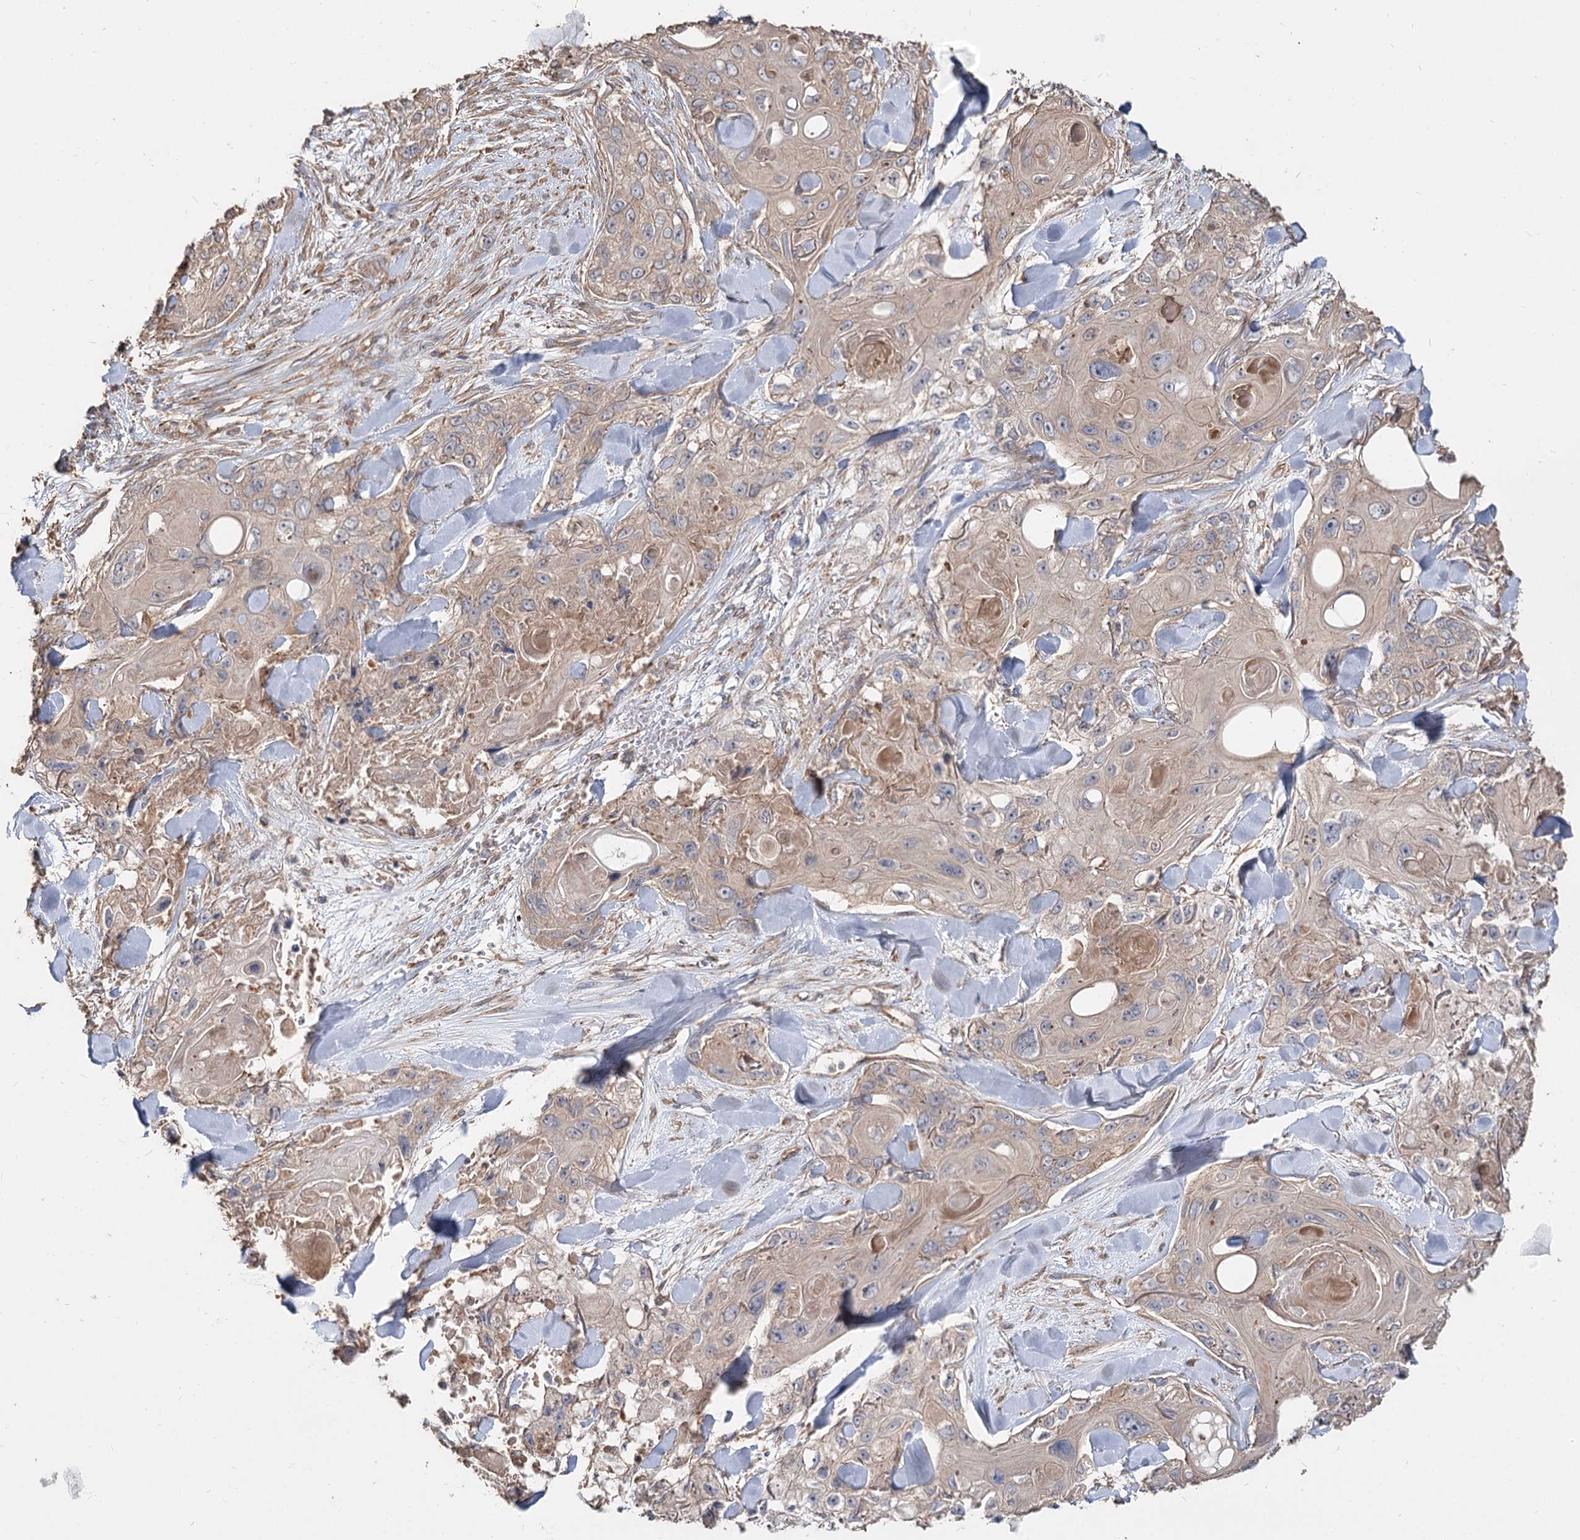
{"staining": {"intensity": "weak", "quantity": "25%-75%", "location": "cytoplasmic/membranous"}, "tissue": "skin cancer", "cell_type": "Tumor cells", "image_type": "cancer", "snomed": [{"axis": "morphology", "description": "Normal tissue, NOS"}, {"axis": "morphology", "description": "Squamous cell carcinoma, NOS"}, {"axis": "topography", "description": "Skin"}], "caption": "This is an image of immunohistochemistry (IHC) staining of skin cancer, which shows weak expression in the cytoplasmic/membranous of tumor cells.", "gene": "SPART", "patient": {"sex": "male", "age": 72}}